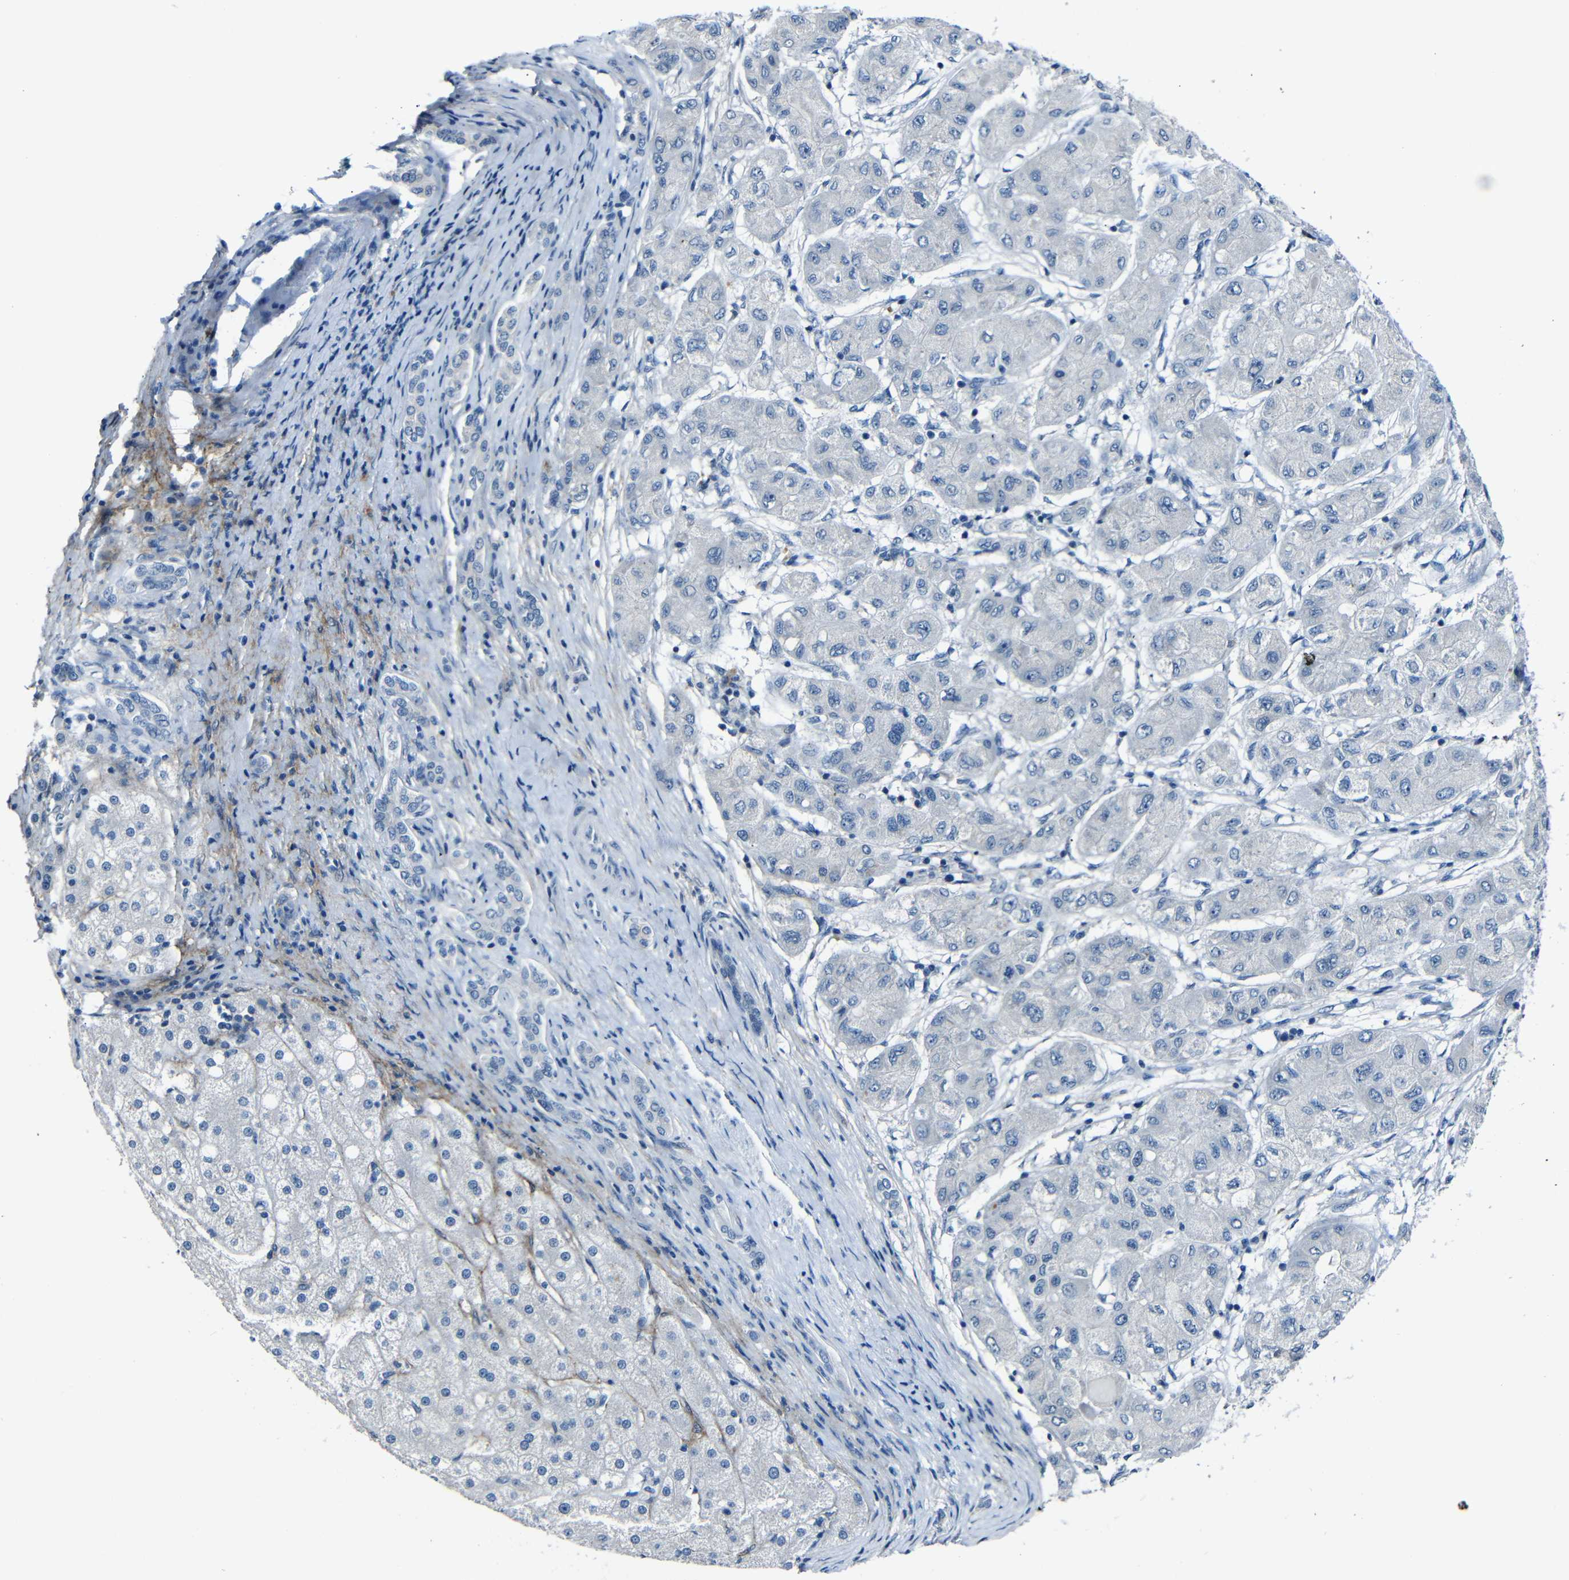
{"staining": {"intensity": "negative", "quantity": "none", "location": "none"}, "tissue": "liver cancer", "cell_type": "Tumor cells", "image_type": "cancer", "snomed": [{"axis": "morphology", "description": "Carcinoma, Hepatocellular, NOS"}, {"axis": "topography", "description": "Liver"}], "caption": "Immunohistochemical staining of liver cancer (hepatocellular carcinoma) shows no significant positivity in tumor cells.", "gene": "ANK3", "patient": {"sex": "male", "age": 80}}